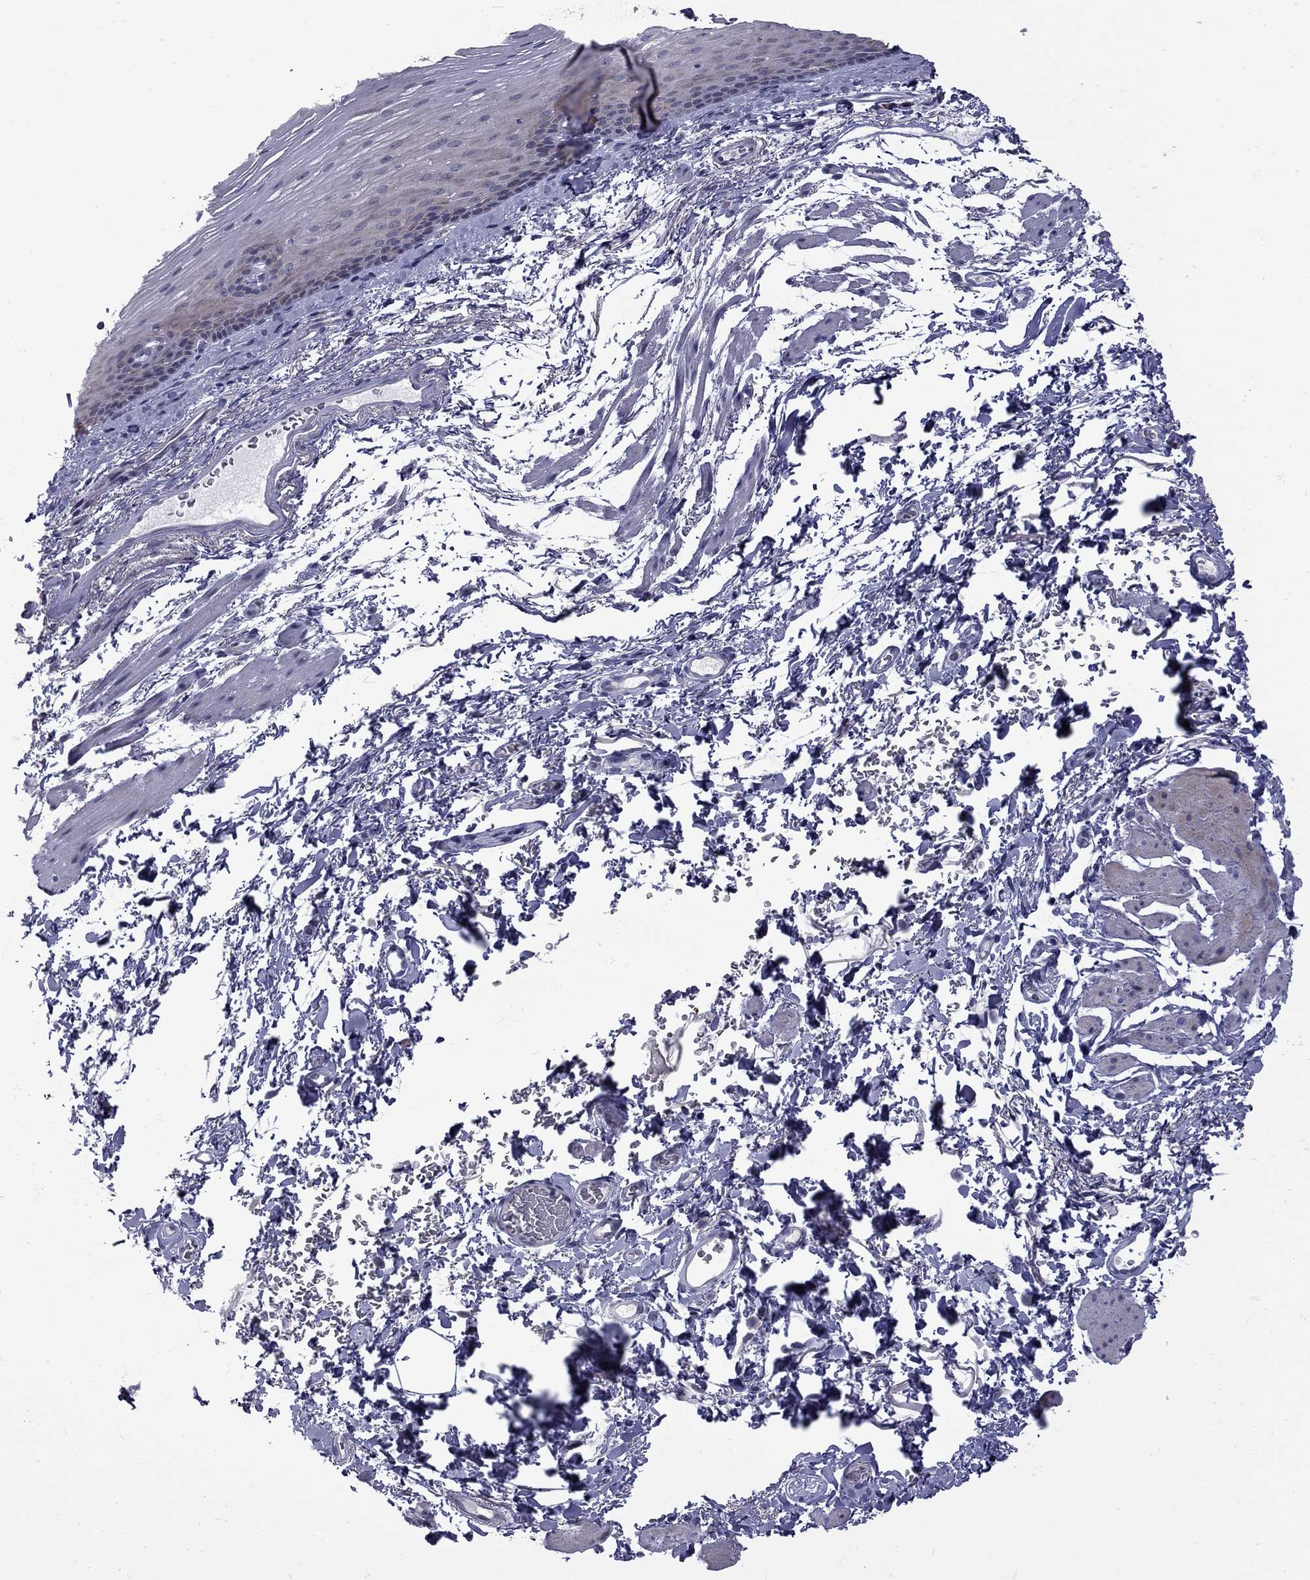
{"staining": {"intensity": "negative", "quantity": "none", "location": "none"}, "tissue": "esophagus", "cell_type": "Squamous epithelial cells", "image_type": "normal", "snomed": [{"axis": "morphology", "description": "Normal tissue, NOS"}, {"axis": "topography", "description": "Esophagus"}], "caption": "This is an immunohistochemistry histopathology image of normal esophagus. There is no expression in squamous epithelial cells.", "gene": "NRARP", "patient": {"sex": "male", "age": 76}}